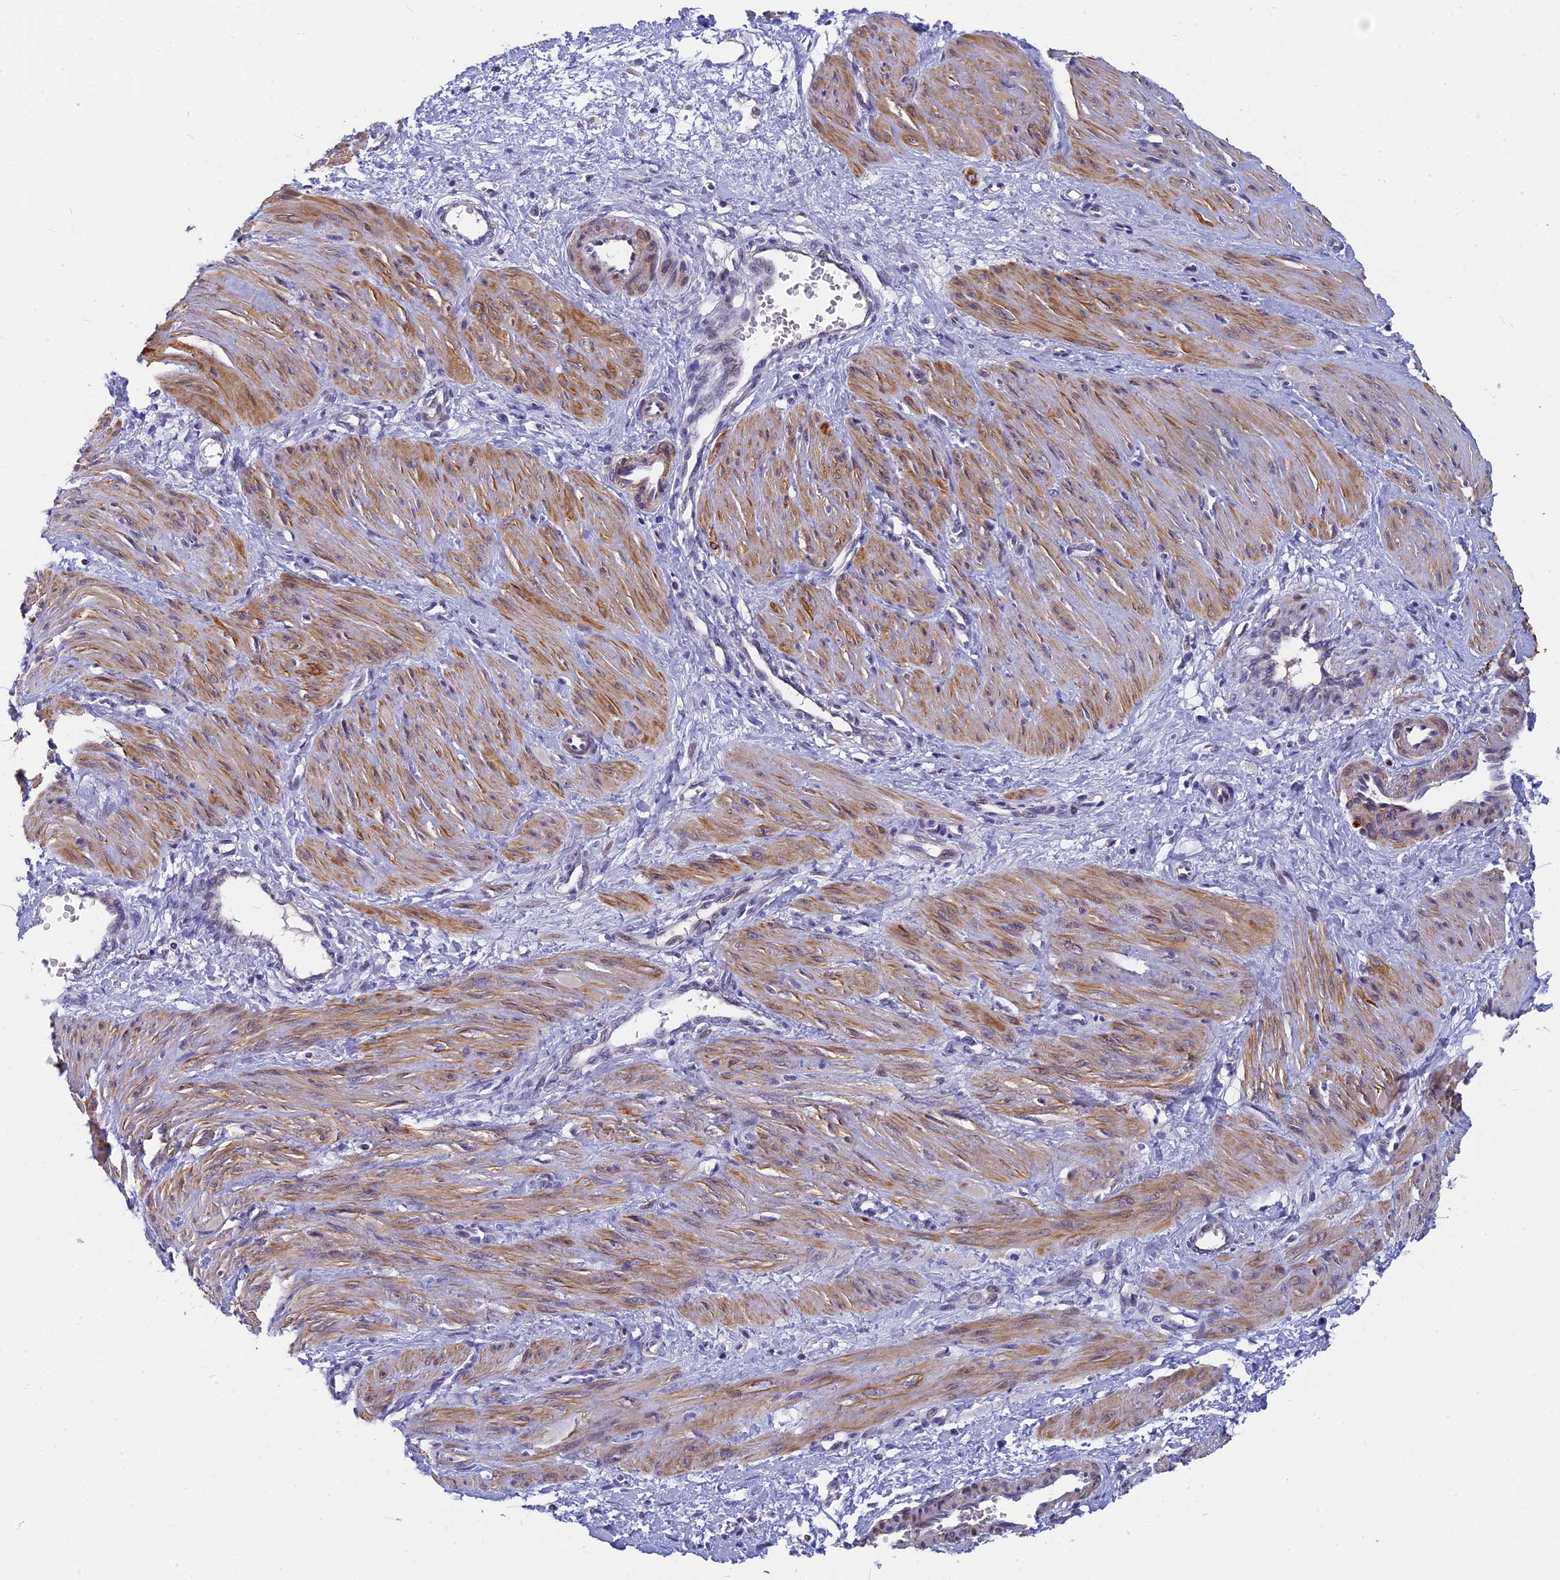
{"staining": {"intensity": "moderate", "quantity": ">75%", "location": "cytoplasmic/membranous"}, "tissue": "smooth muscle", "cell_type": "Smooth muscle cells", "image_type": "normal", "snomed": [{"axis": "morphology", "description": "Normal tissue, NOS"}, {"axis": "topography", "description": "Endometrium"}], "caption": "Protein staining of benign smooth muscle shows moderate cytoplasmic/membranous positivity in approximately >75% of smooth muscle cells.", "gene": "ANKRD34B", "patient": {"sex": "female", "age": 33}}